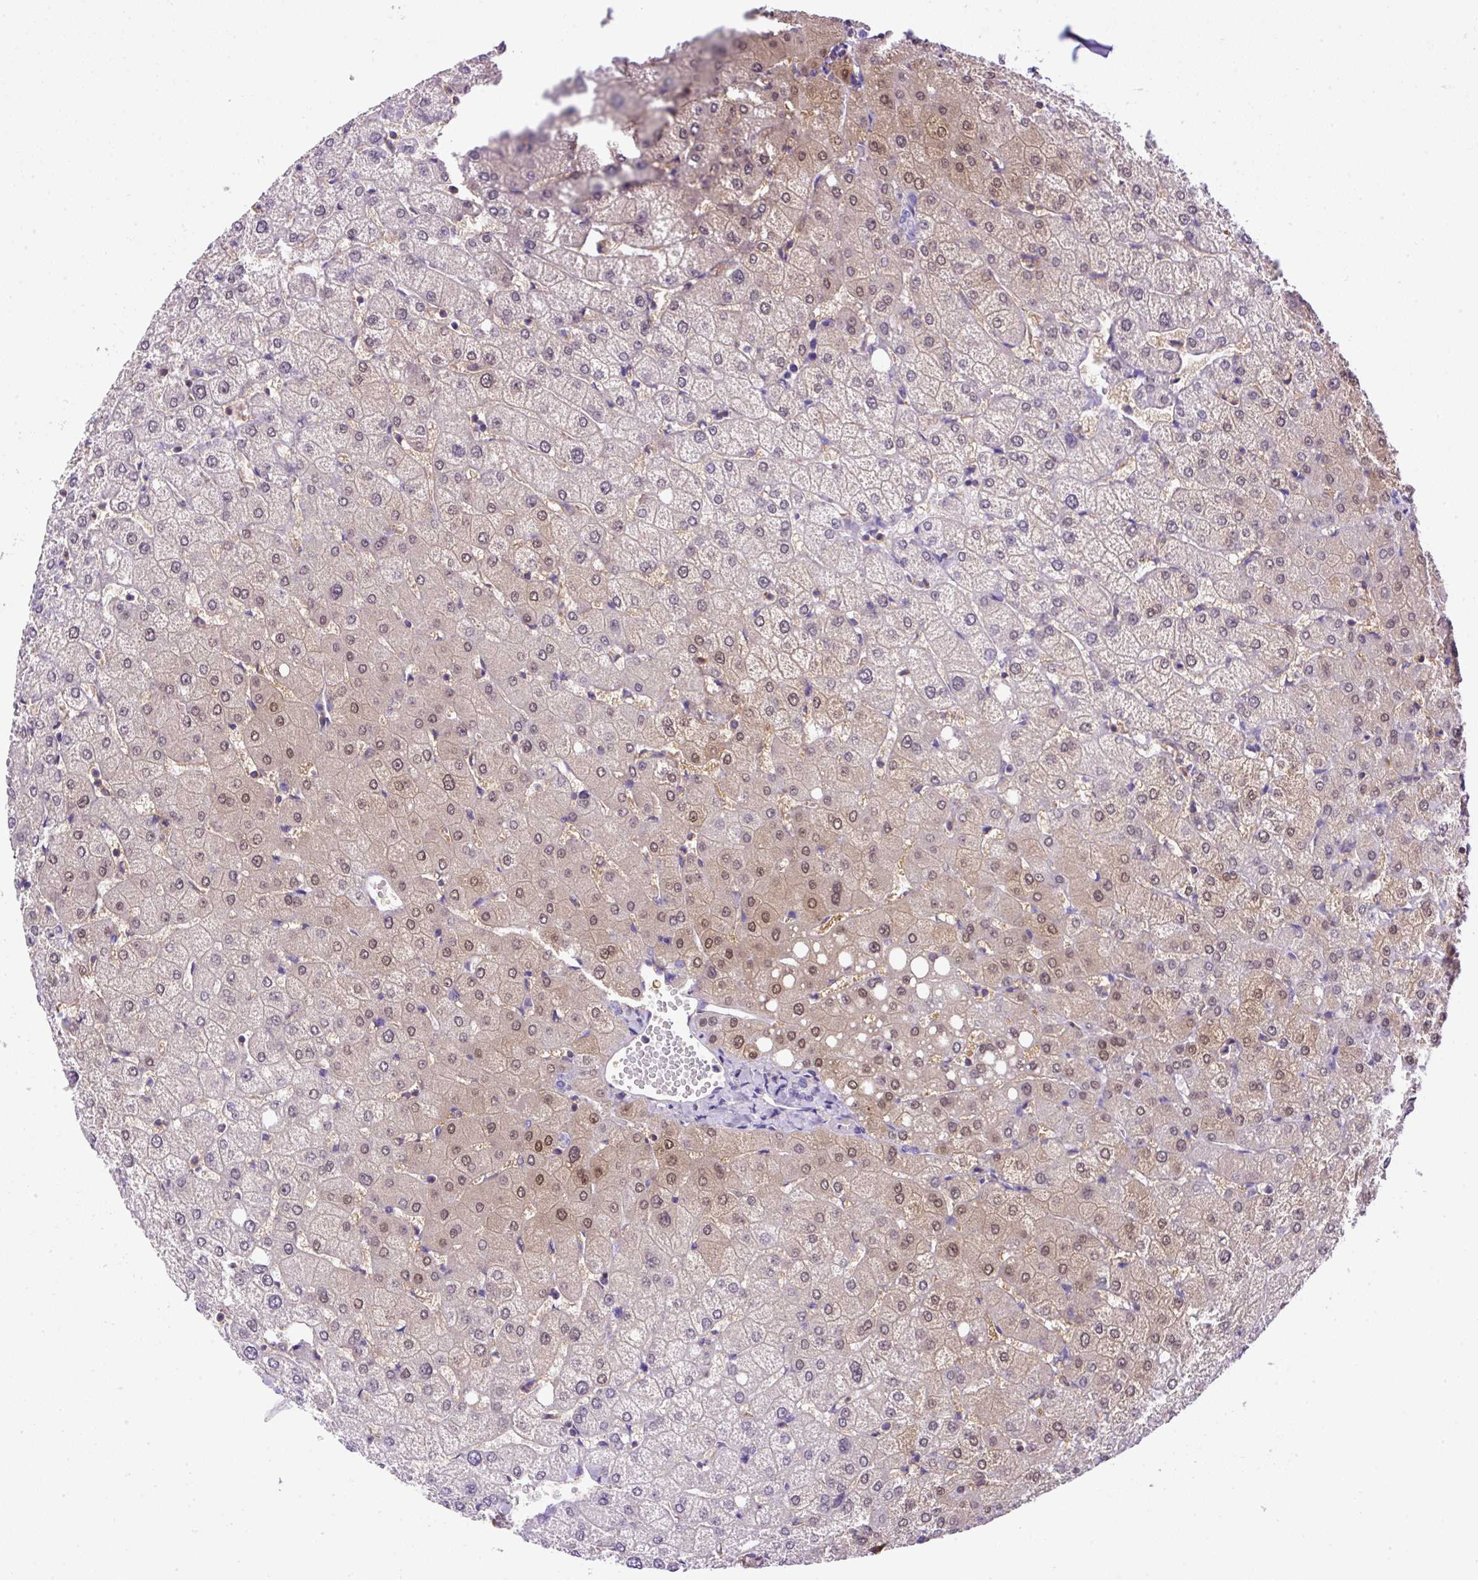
{"staining": {"intensity": "negative", "quantity": "none", "location": "none"}, "tissue": "liver", "cell_type": "Cholangiocytes", "image_type": "normal", "snomed": [{"axis": "morphology", "description": "Normal tissue, NOS"}, {"axis": "topography", "description": "Liver"}], "caption": "A high-resolution histopathology image shows IHC staining of benign liver, which displays no significant expression in cholangiocytes.", "gene": "NPTN", "patient": {"sex": "female", "age": 54}}